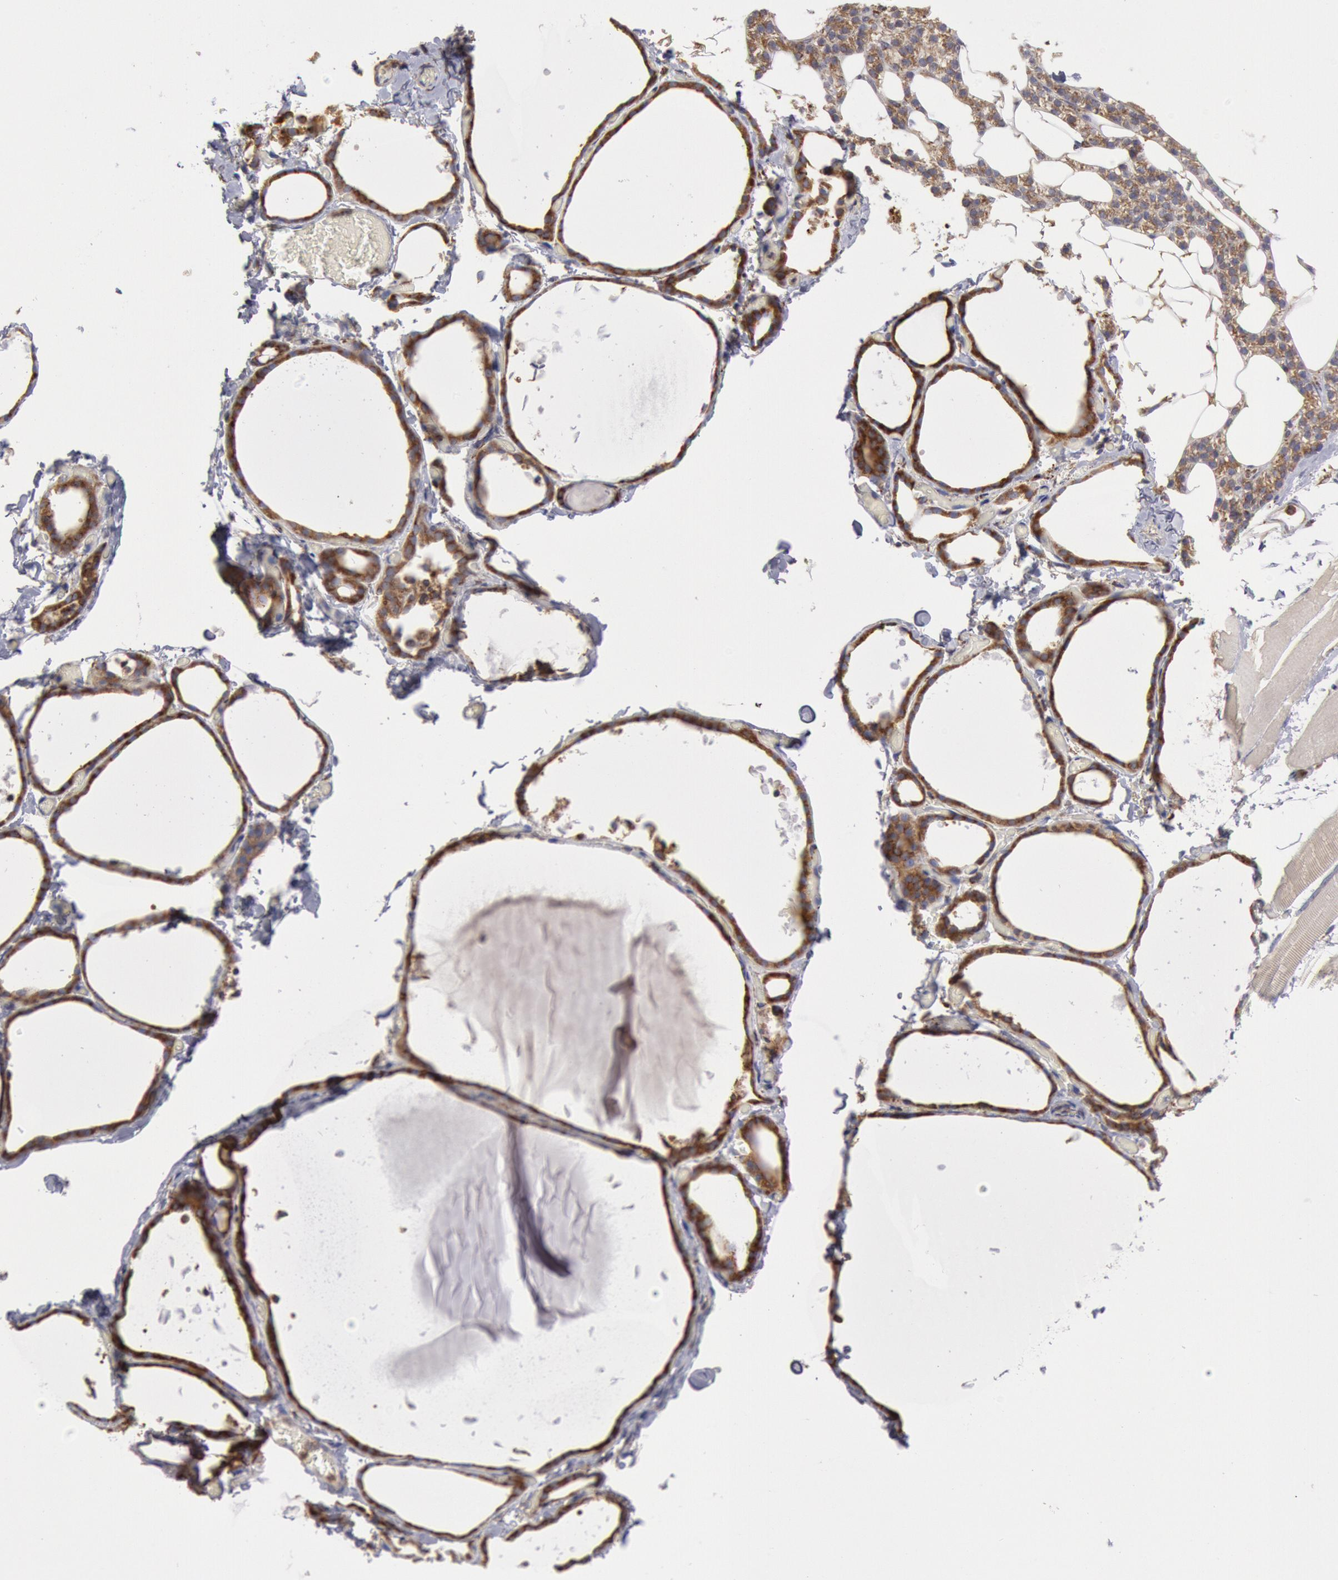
{"staining": {"intensity": "strong", "quantity": ">75%", "location": "none"}, "tissue": "thyroid gland", "cell_type": "Glandular cells", "image_type": "normal", "snomed": [{"axis": "morphology", "description": "Normal tissue, NOS"}, {"axis": "topography", "description": "Thyroid gland"}], "caption": "Strong None protein positivity is seen in approximately >75% of glandular cells in thyroid gland. The staining is performed using DAB brown chromogen to label protein expression. The nuclei are counter-stained blue using hematoxylin.", "gene": "ERP44", "patient": {"sex": "female", "age": 22}}